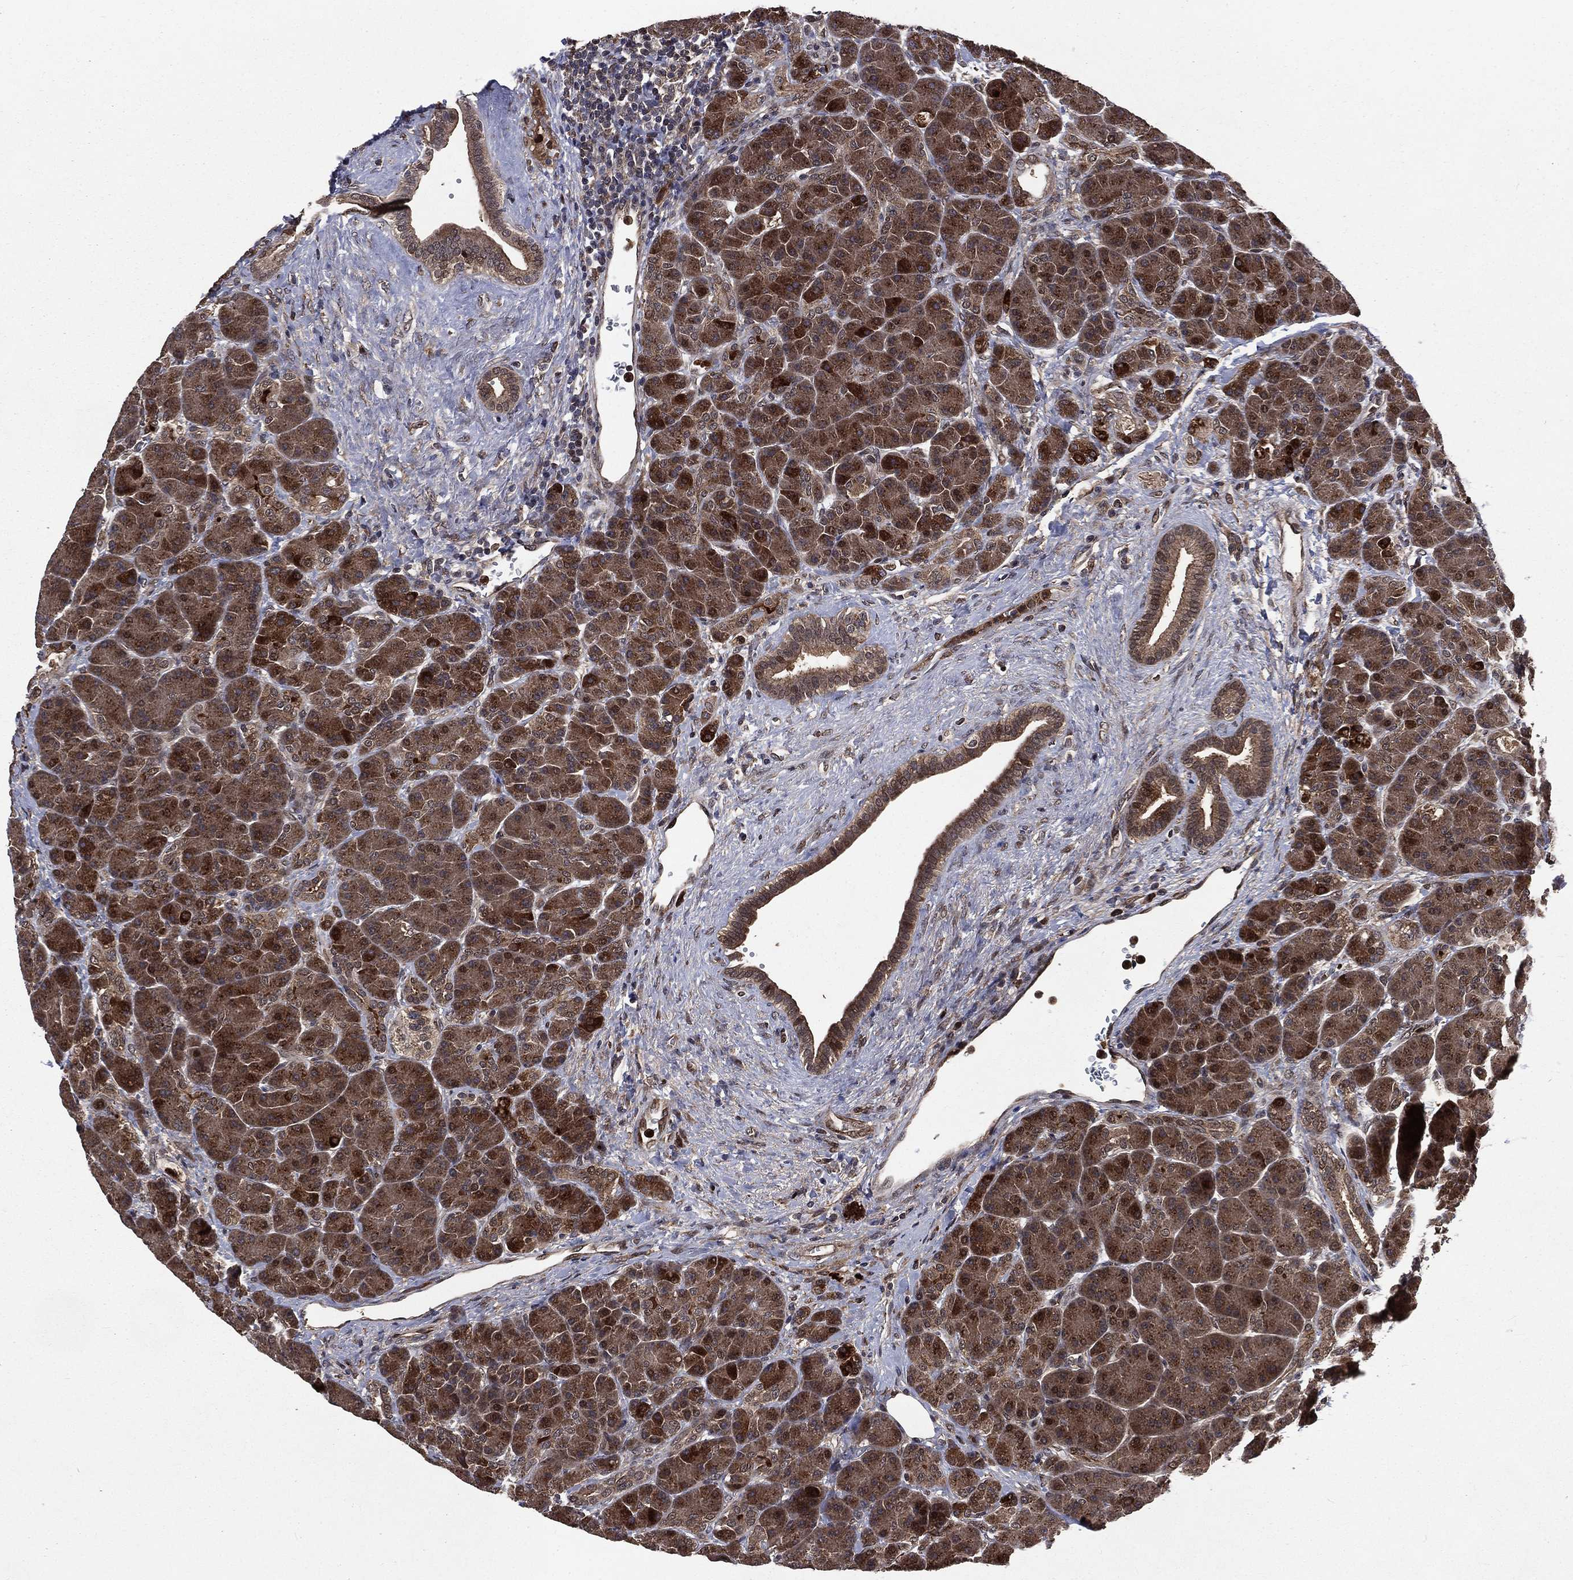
{"staining": {"intensity": "strong", "quantity": ">75%", "location": "cytoplasmic/membranous"}, "tissue": "pancreas", "cell_type": "Exocrine glandular cells", "image_type": "normal", "snomed": [{"axis": "morphology", "description": "Normal tissue, NOS"}, {"axis": "topography", "description": "Pancreas"}], "caption": "Immunohistochemistry (IHC) staining of benign pancreas, which demonstrates high levels of strong cytoplasmic/membranous positivity in approximately >75% of exocrine glandular cells indicating strong cytoplasmic/membranous protein staining. The staining was performed using DAB (brown) for protein detection and nuclei were counterstained in hematoxylin (blue).", "gene": "LENG8", "patient": {"sex": "female", "age": 63}}